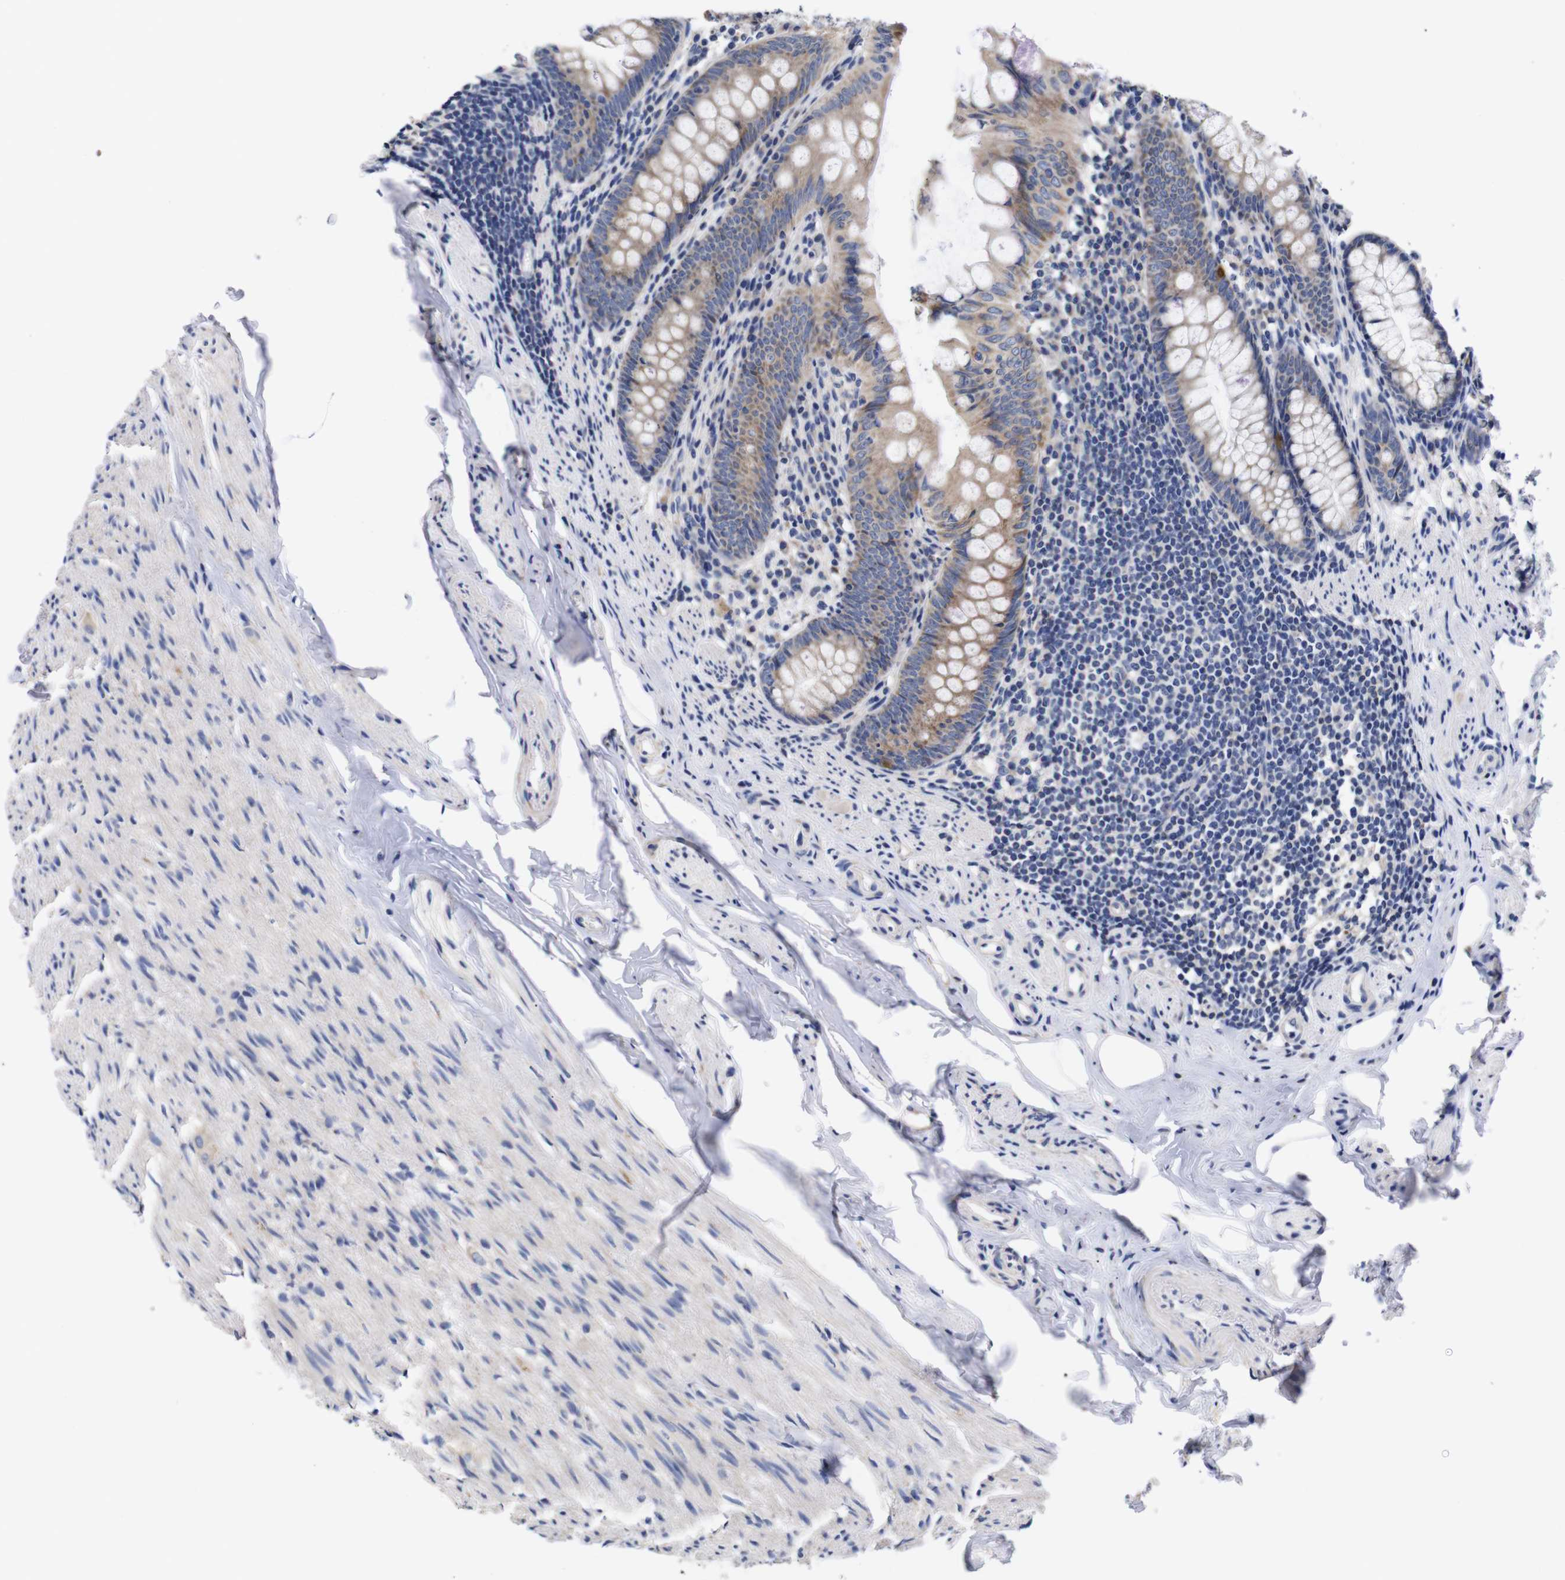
{"staining": {"intensity": "moderate", "quantity": ">75%", "location": "cytoplasmic/membranous"}, "tissue": "appendix", "cell_type": "Glandular cells", "image_type": "normal", "snomed": [{"axis": "morphology", "description": "Normal tissue, NOS"}, {"axis": "topography", "description": "Appendix"}], "caption": "Immunohistochemical staining of unremarkable appendix reveals moderate cytoplasmic/membranous protein staining in about >75% of glandular cells. (DAB IHC, brown staining for protein, blue staining for nuclei).", "gene": "OPN3", "patient": {"sex": "female", "age": 77}}